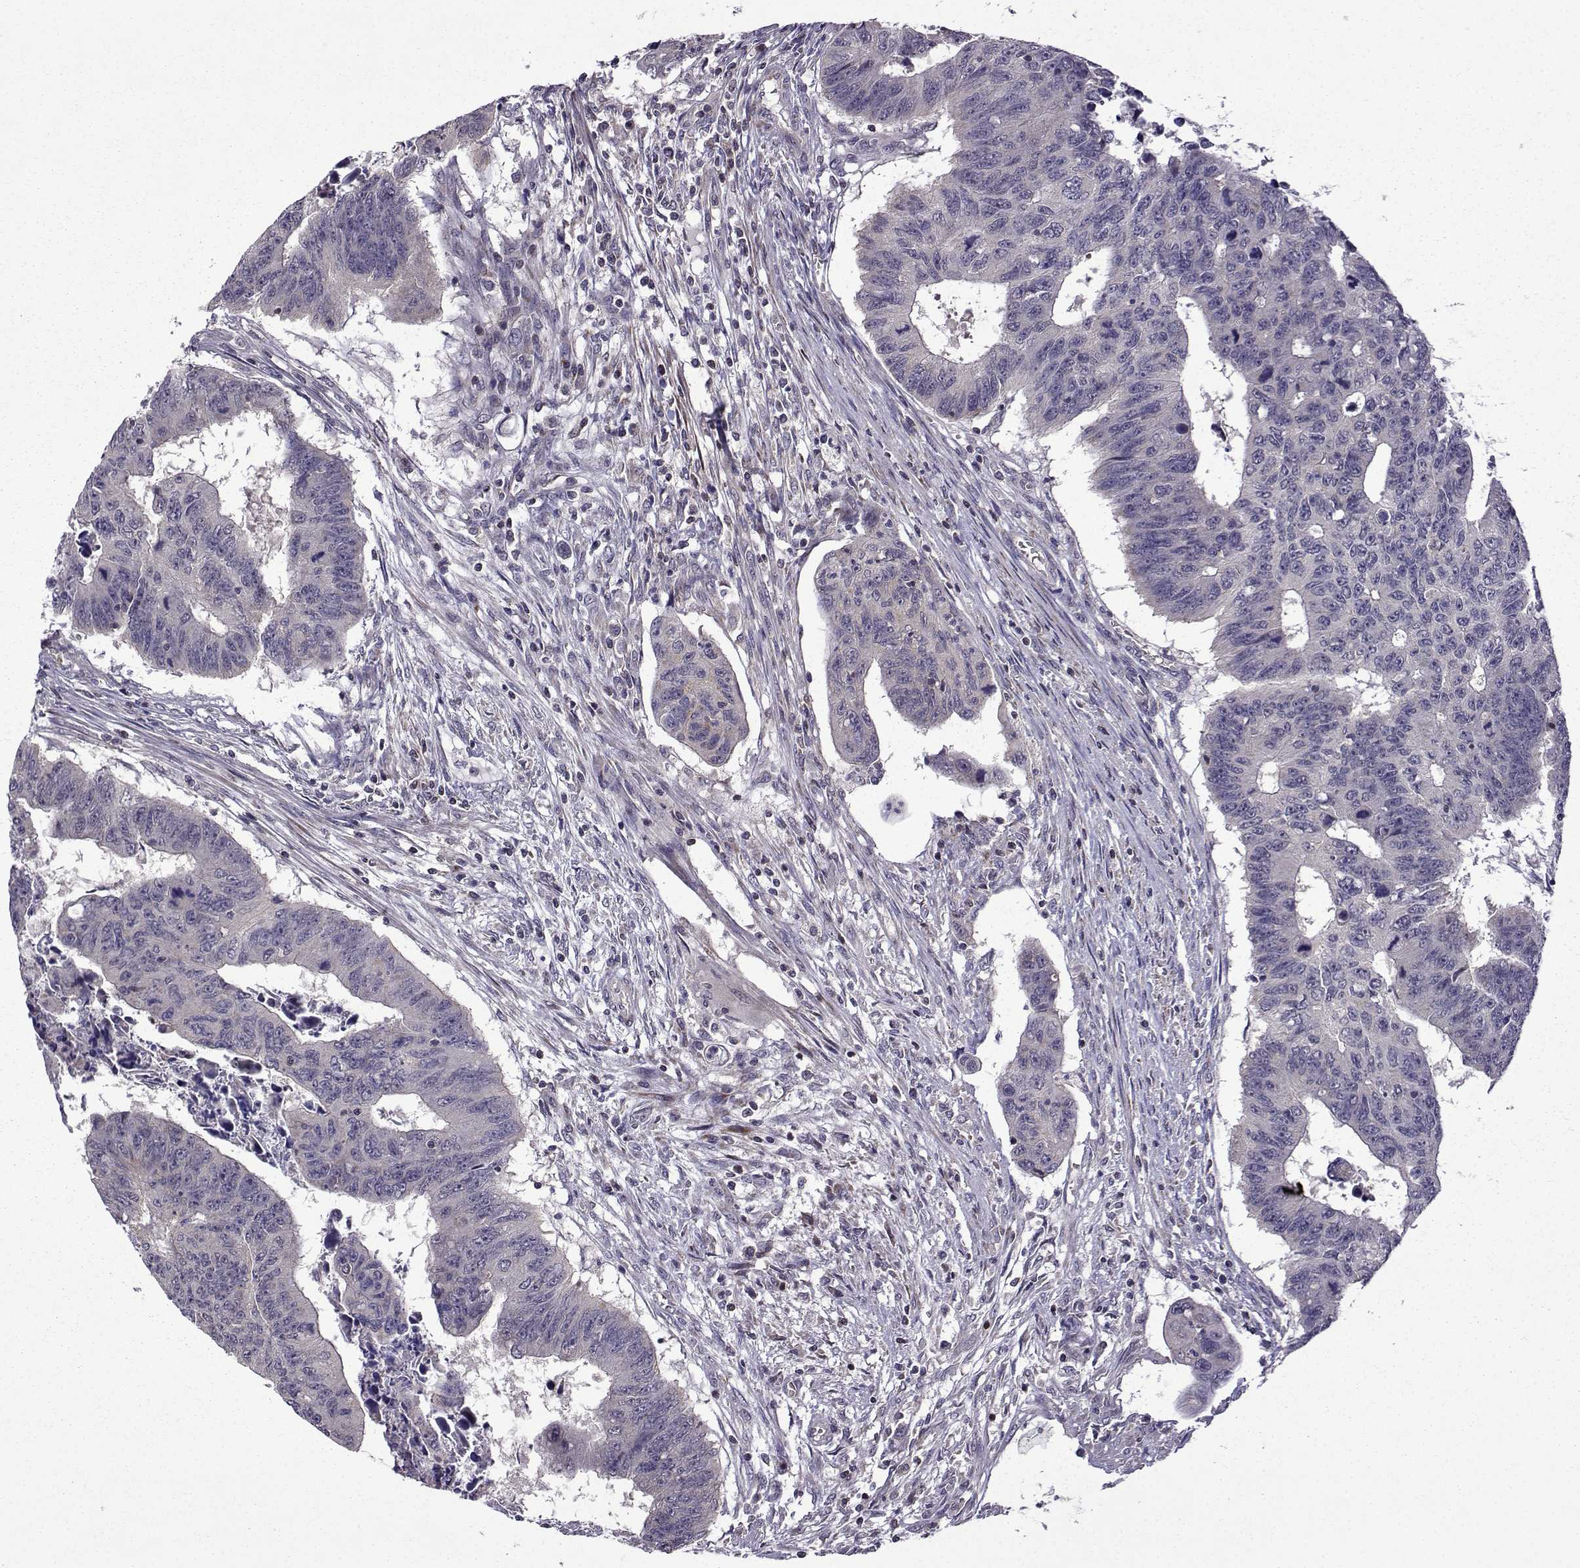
{"staining": {"intensity": "negative", "quantity": "none", "location": "none"}, "tissue": "colorectal cancer", "cell_type": "Tumor cells", "image_type": "cancer", "snomed": [{"axis": "morphology", "description": "Adenocarcinoma, NOS"}, {"axis": "topography", "description": "Rectum"}], "caption": "Immunohistochemistry (IHC) photomicrograph of colorectal cancer (adenocarcinoma) stained for a protein (brown), which shows no positivity in tumor cells.", "gene": "TAB2", "patient": {"sex": "female", "age": 85}}